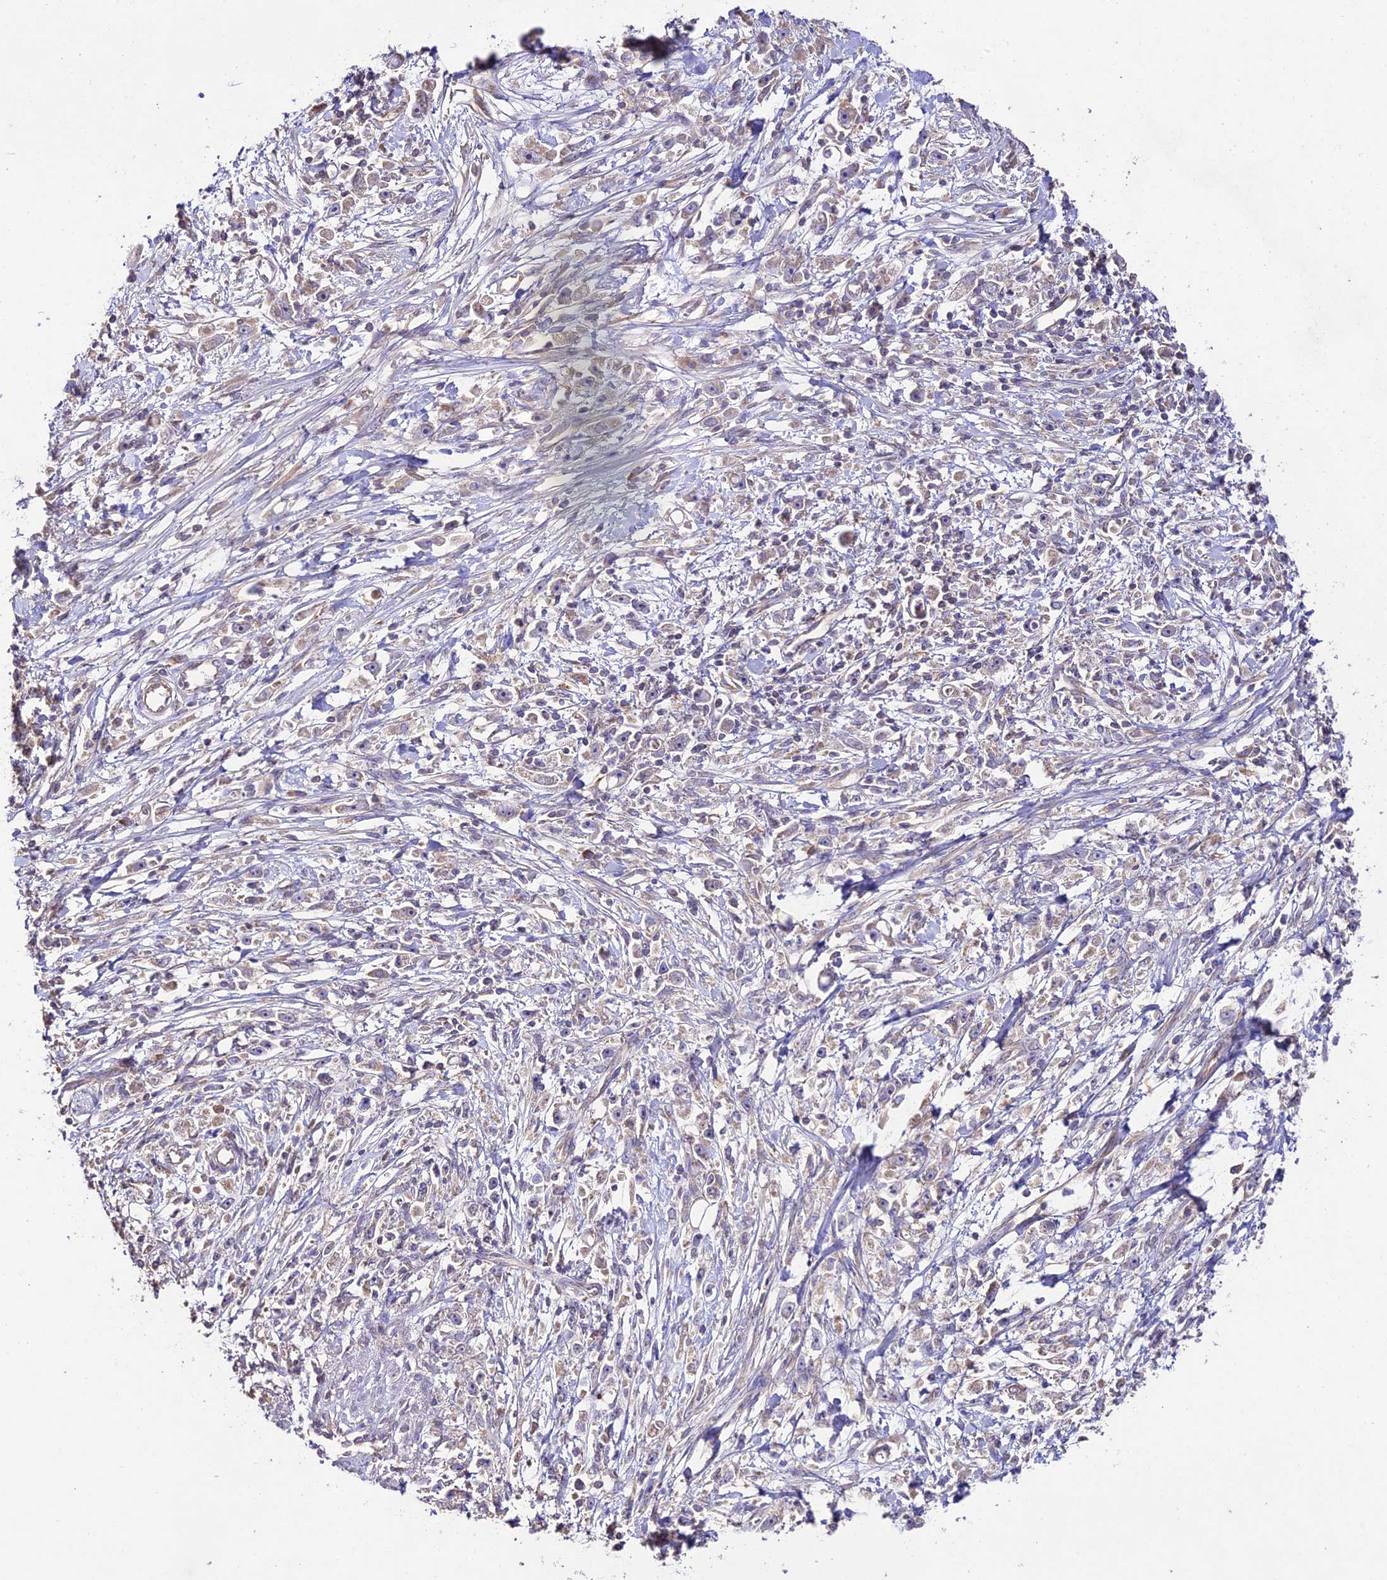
{"staining": {"intensity": "weak", "quantity": "<25%", "location": "cytoplasmic/membranous"}, "tissue": "stomach cancer", "cell_type": "Tumor cells", "image_type": "cancer", "snomed": [{"axis": "morphology", "description": "Adenocarcinoma, NOS"}, {"axis": "topography", "description": "Stomach"}], "caption": "The immunohistochemistry (IHC) micrograph has no significant expression in tumor cells of stomach cancer (adenocarcinoma) tissue.", "gene": "TMEM259", "patient": {"sex": "female", "age": 59}}